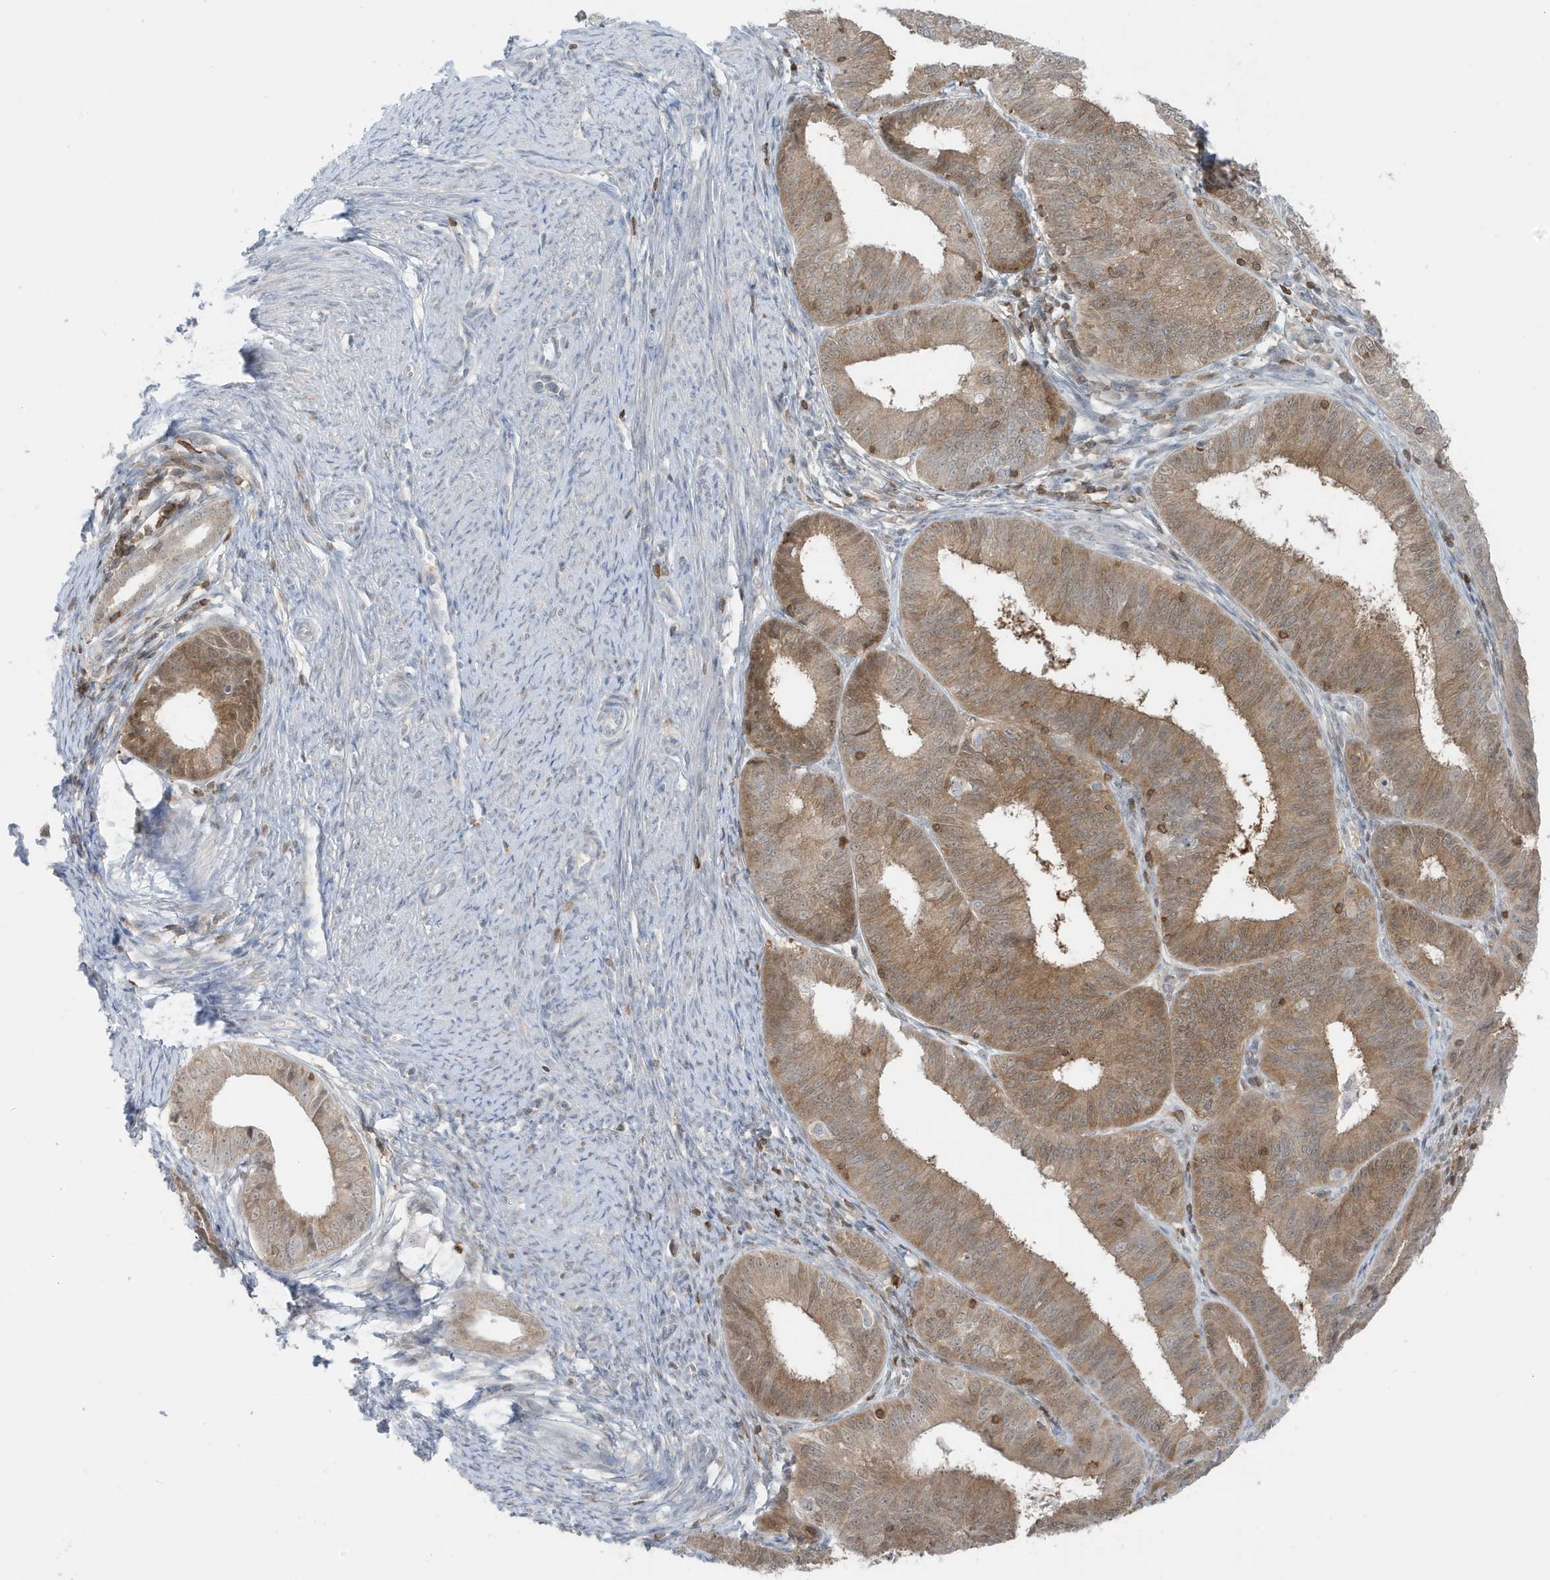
{"staining": {"intensity": "moderate", "quantity": ">75%", "location": "cytoplasmic/membranous"}, "tissue": "endometrial cancer", "cell_type": "Tumor cells", "image_type": "cancer", "snomed": [{"axis": "morphology", "description": "Adenocarcinoma, NOS"}, {"axis": "topography", "description": "Endometrium"}], "caption": "A photomicrograph showing moderate cytoplasmic/membranous positivity in about >75% of tumor cells in endometrial cancer (adenocarcinoma), as visualized by brown immunohistochemical staining.", "gene": "OGA", "patient": {"sex": "female", "age": 51}}